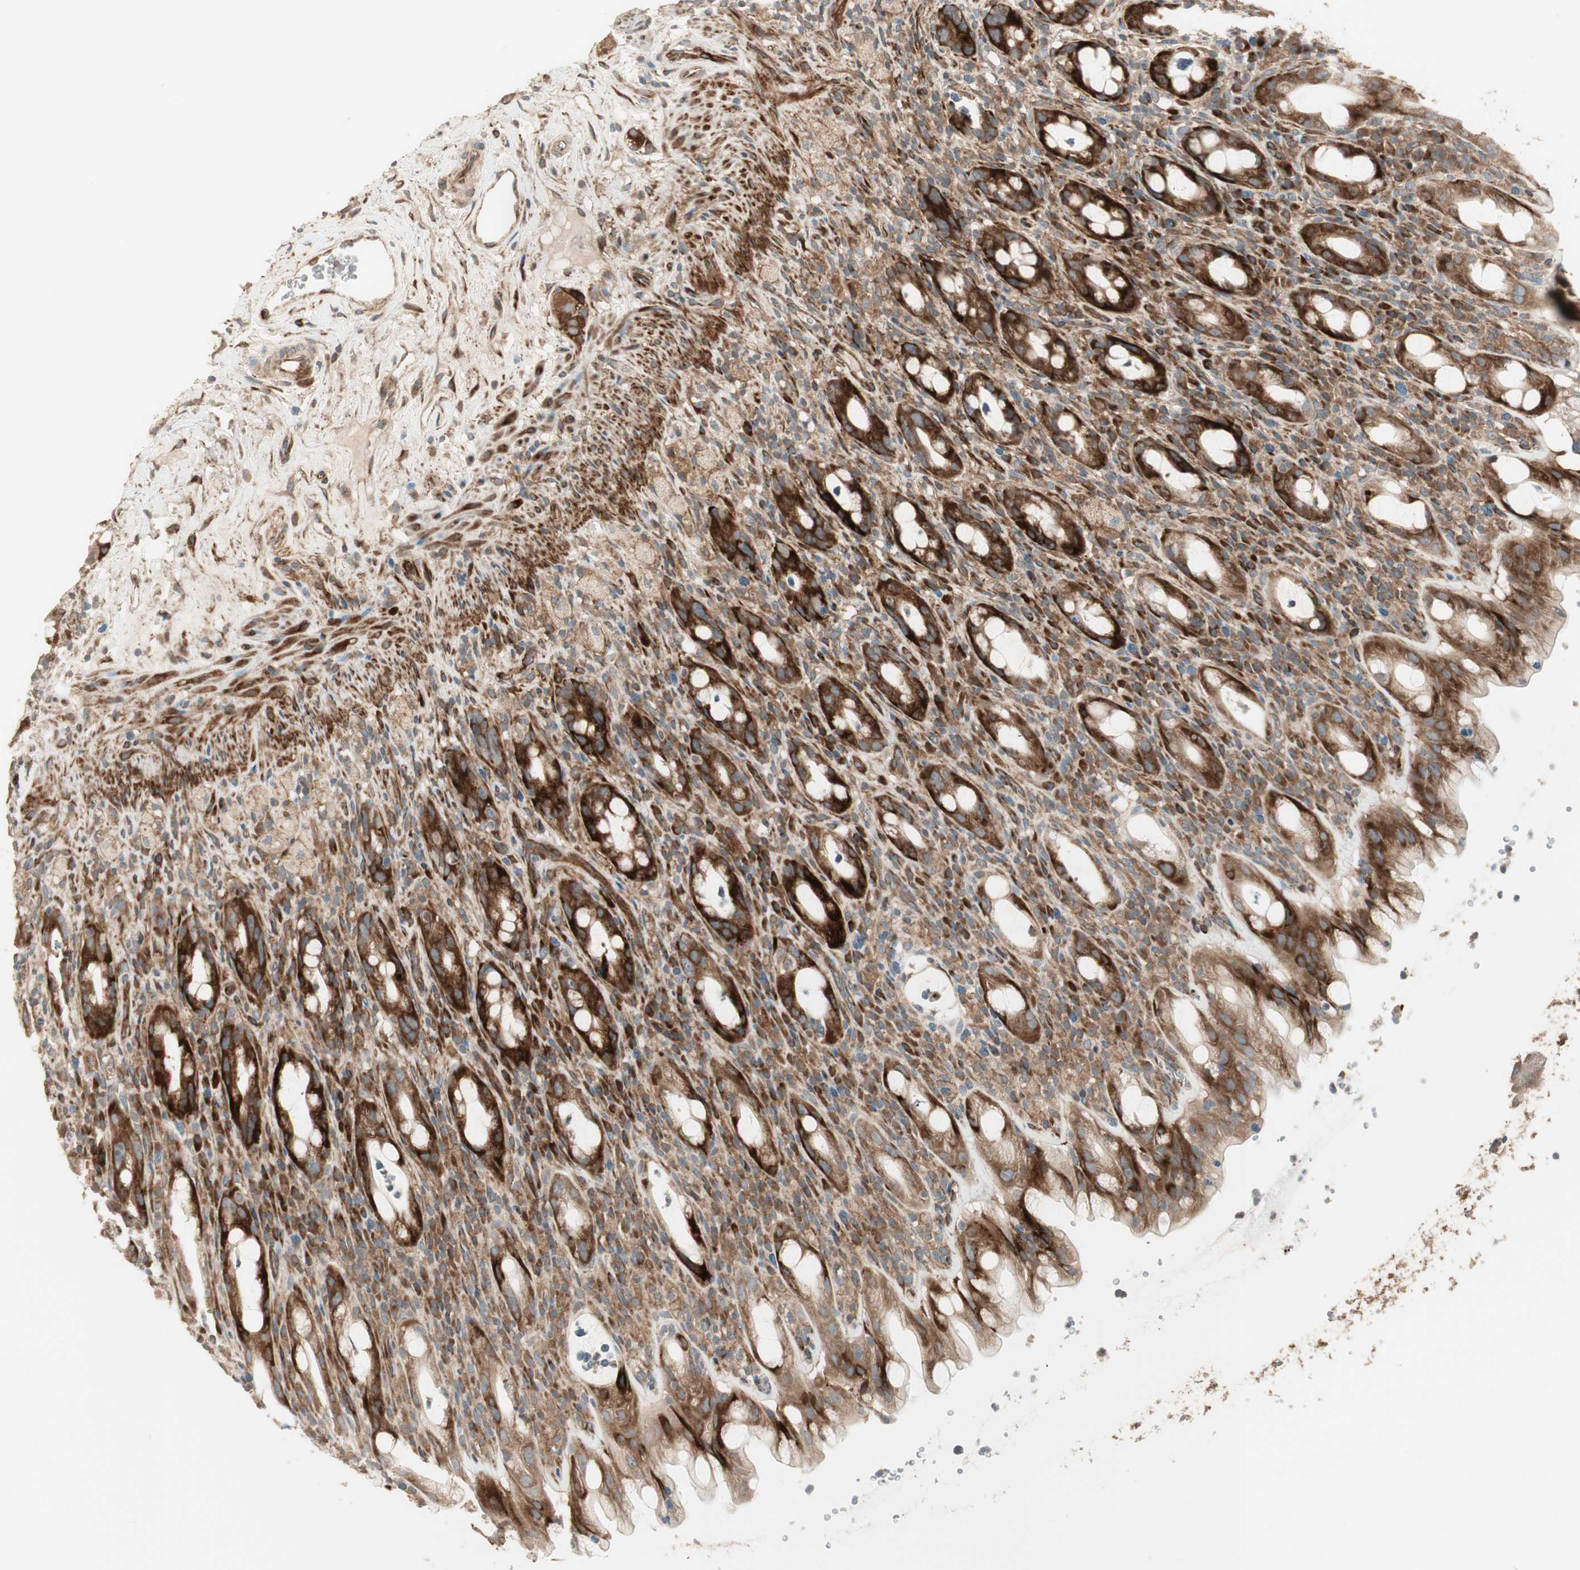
{"staining": {"intensity": "strong", "quantity": ">75%", "location": "cytoplasmic/membranous"}, "tissue": "rectum", "cell_type": "Glandular cells", "image_type": "normal", "snomed": [{"axis": "morphology", "description": "Normal tissue, NOS"}, {"axis": "topography", "description": "Rectum"}], "caption": "The immunohistochemical stain labels strong cytoplasmic/membranous expression in glandular cells of benign rectum.", "gene": "PPP2R5E", "patient": {"sex": "male", "age": 44}}